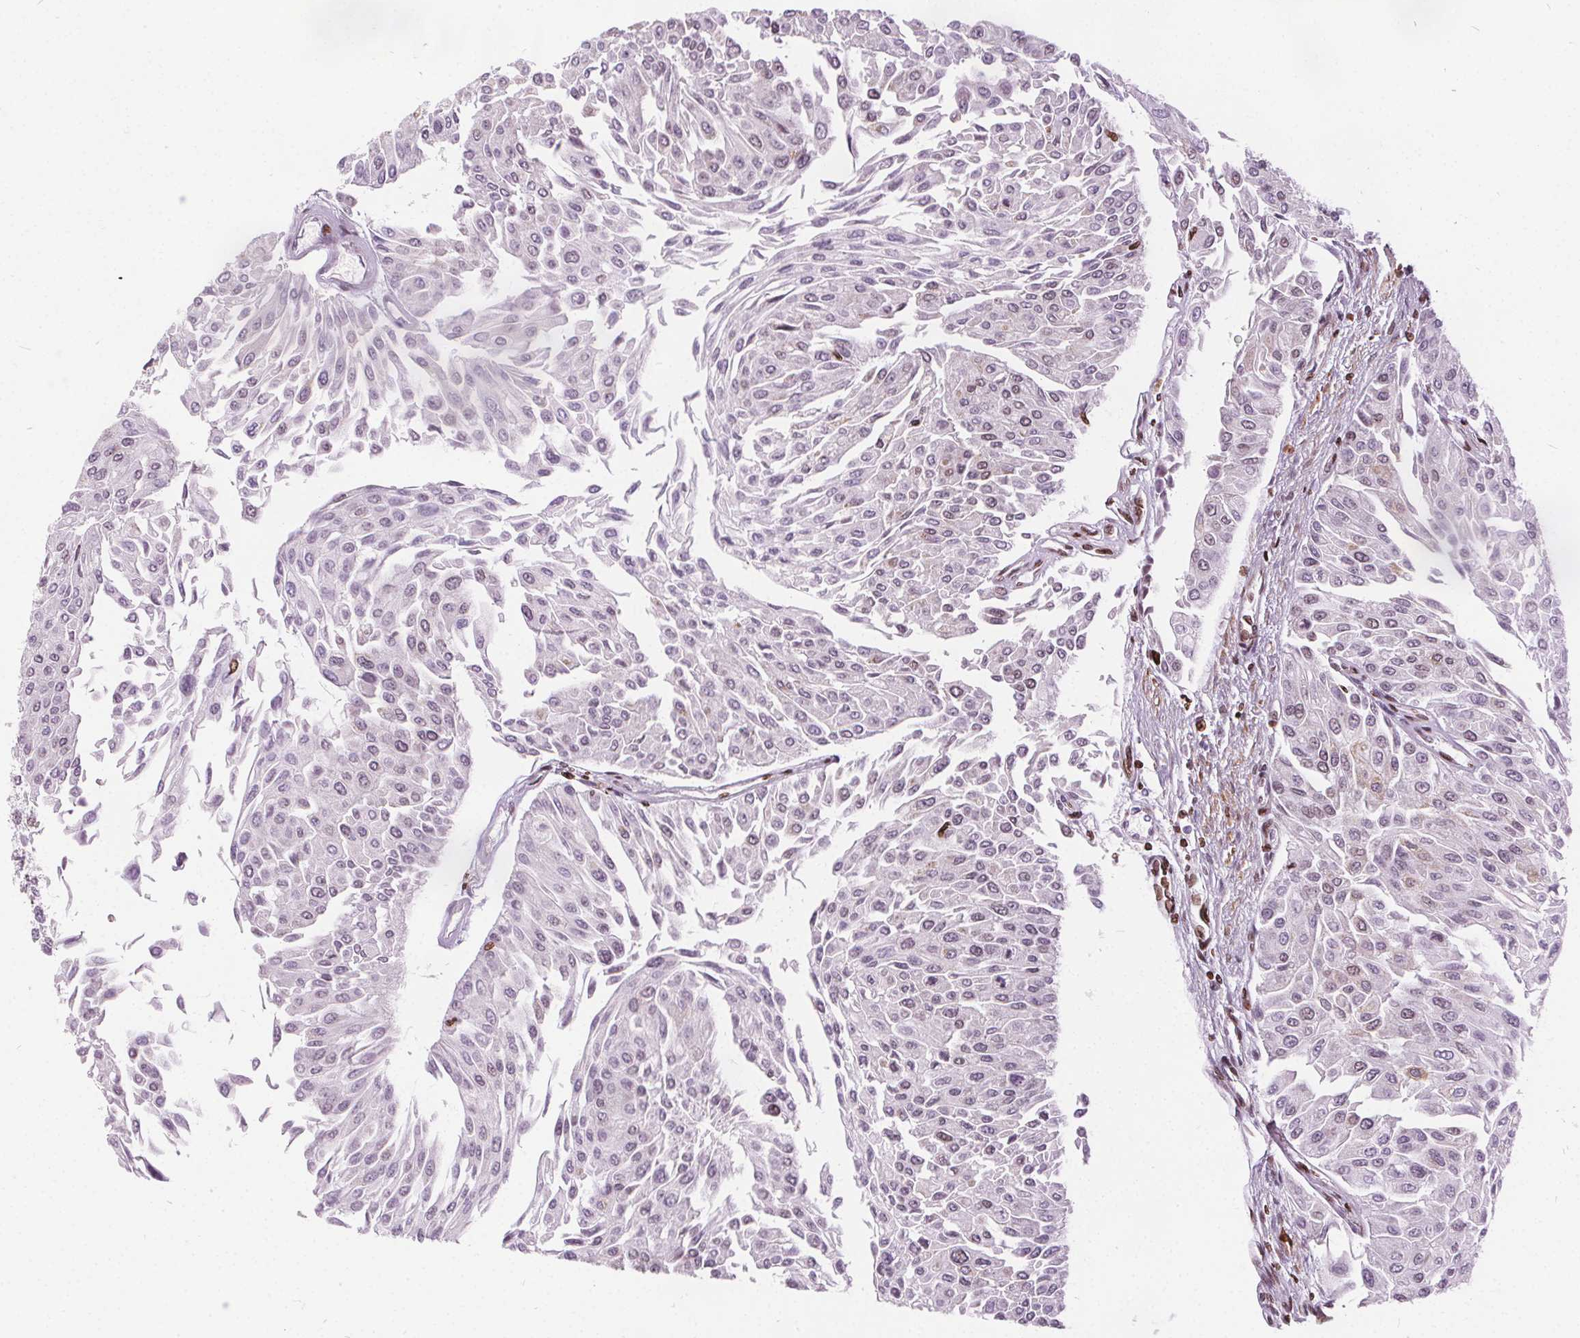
{"staining": {"intensity": "negative", "quantity": "none", "location": "none"}, "tissue": "urothelial cancer", "cell_type": "Tumor cells", "image_type": "cancer", "snomed": [{"axis": "morphology", "description": "Urothelial carcinoma, NOS"}, {"axis": "topography", "description": "Urinary bladder"}], "caption": "An IHC micrograph of transitional cell carcinoma is shown. There is no staining in tumor cells of transitional cell carcinoma.", "gene": "ISLR2", "patient": {"sex": "male", "age": 67}}